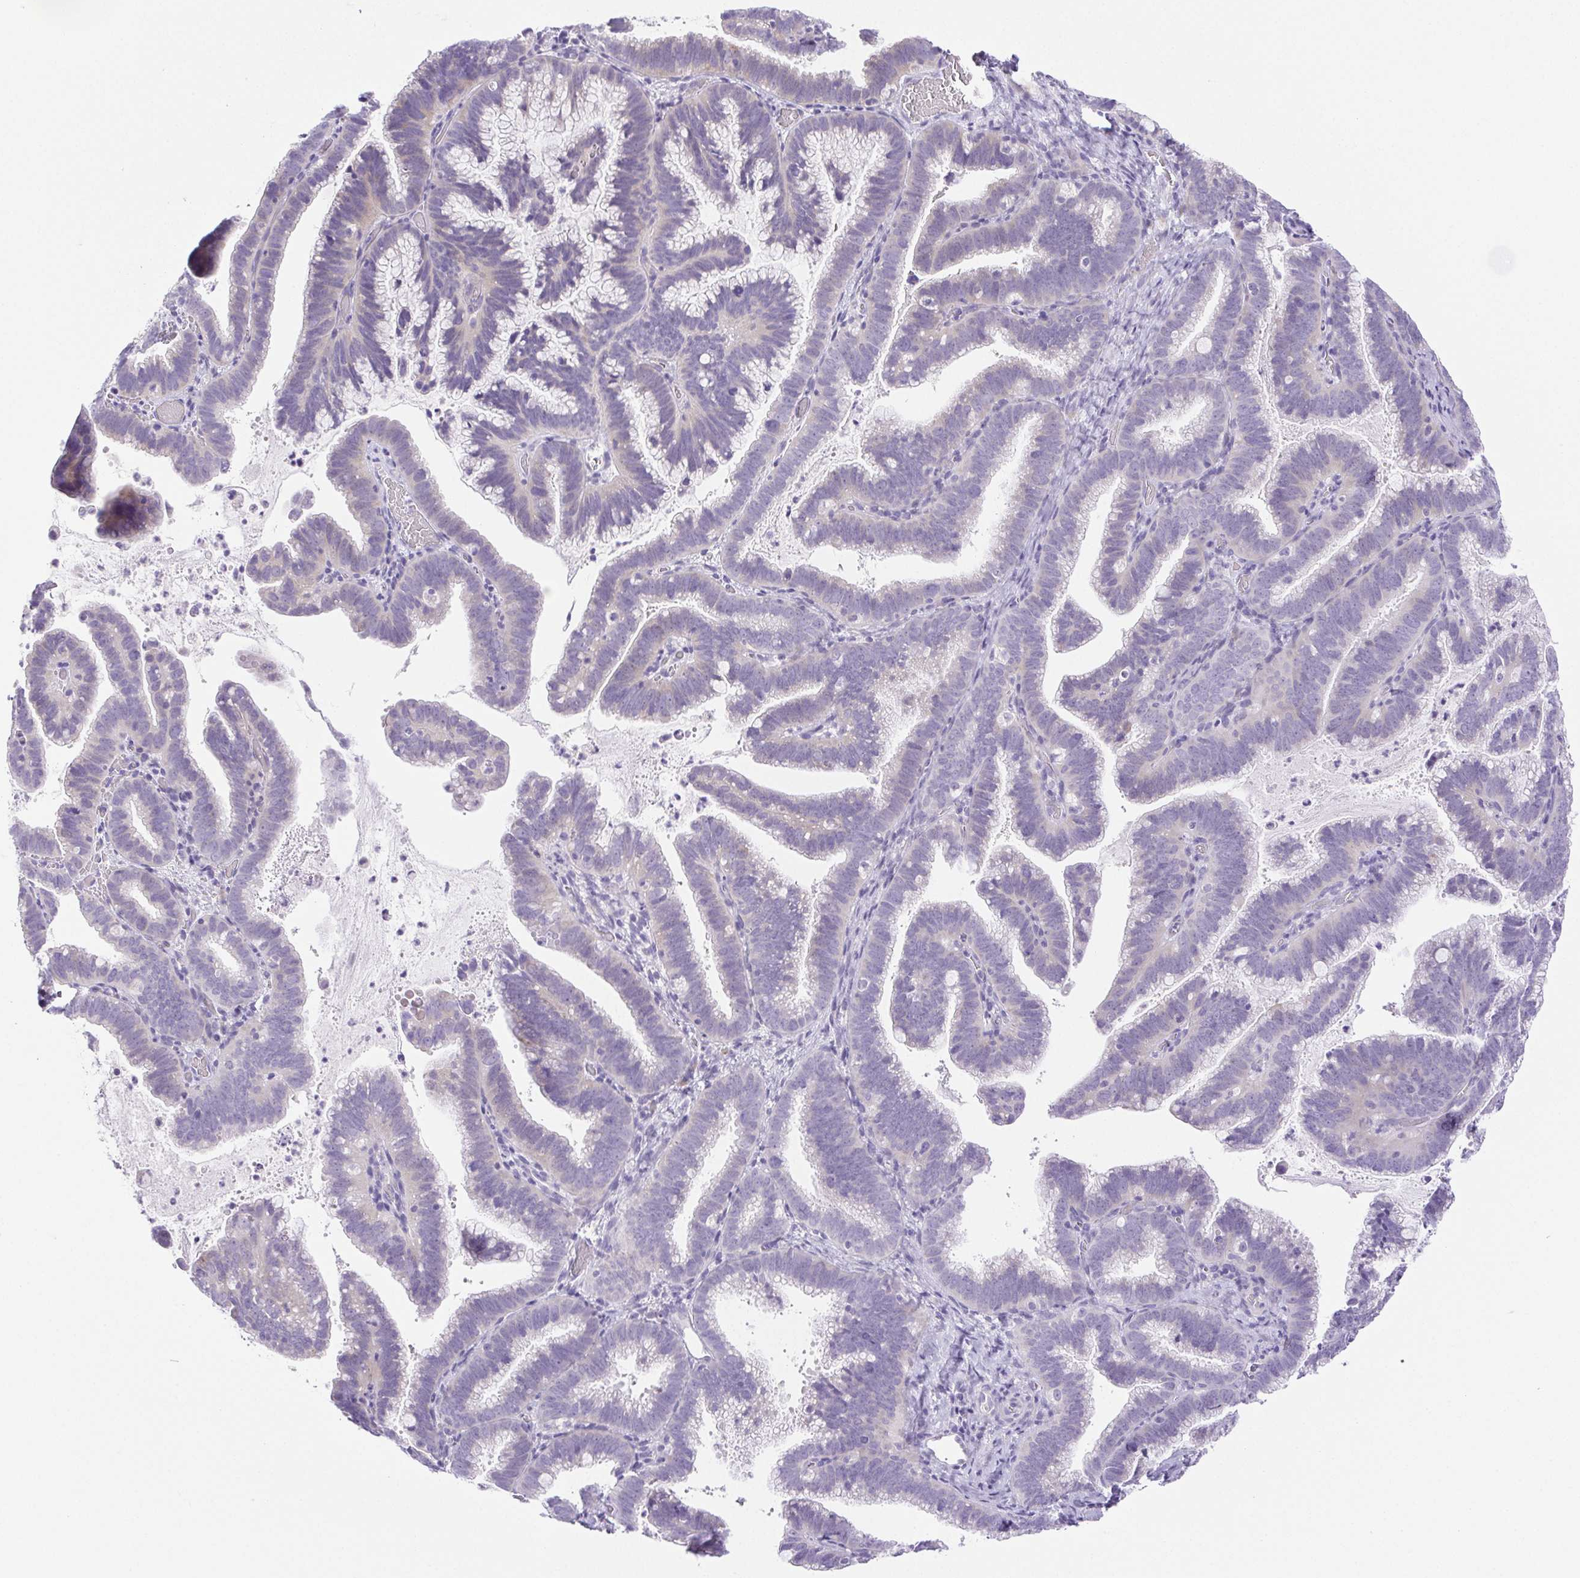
{"staining": {"intensity": "negative", "quantity": "none", "location": "none"}, "tissue": "cervical cancer", "cell_type": "Tumor cells", "image_type": "cancer", "snomed": [{"axis": "morphology", "description": "Adenocarcinoma, NOS"}, {"axis": "topography", "description": "Cervix"}], "caption": "Immunohistochemical staining of adenocarcinoma (cervical) reveals no significant expression in tumor cells.", "gene": "PAPPA2", "patient": {"sex": "female", "age": 61}}